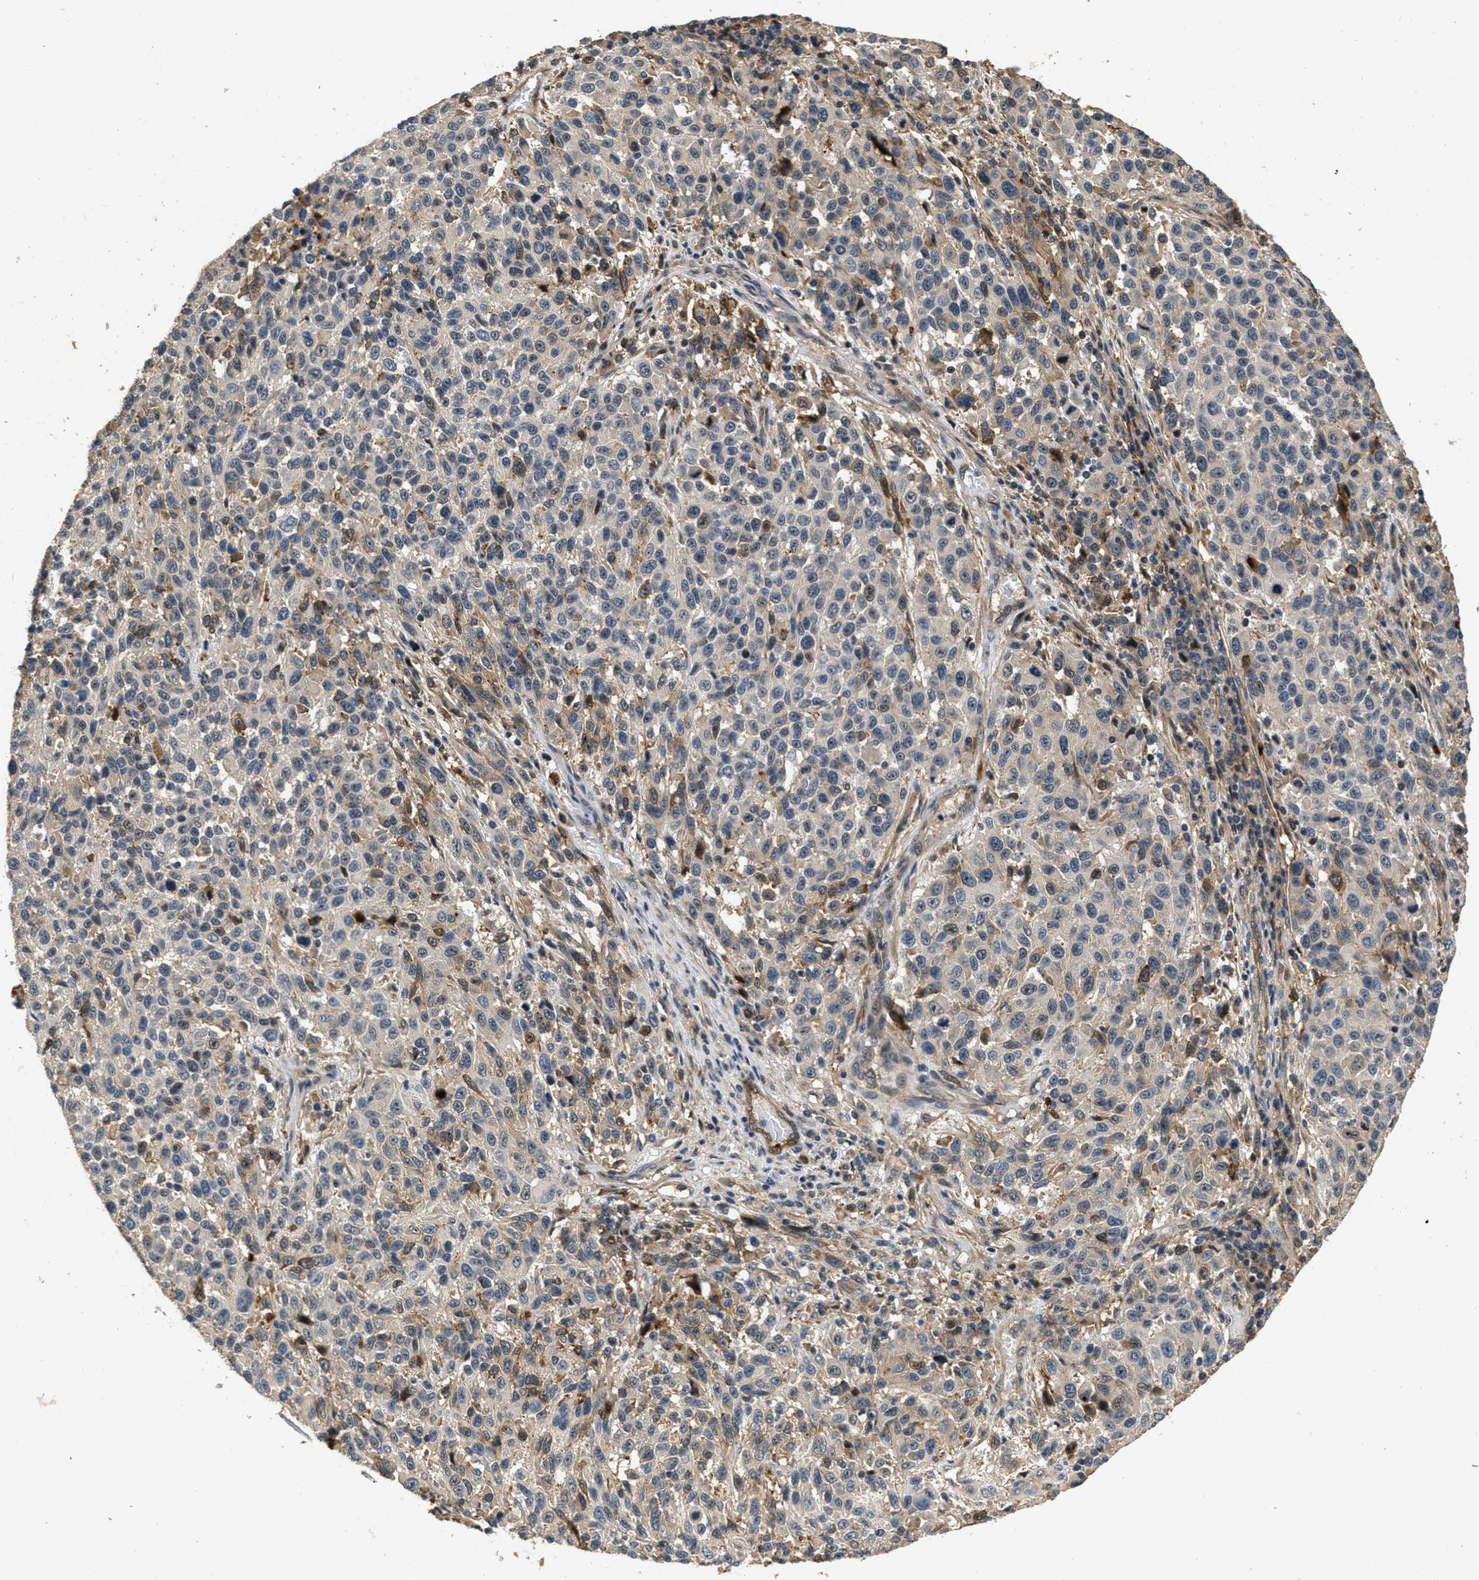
{"staining": {"intensity": "weak", "quantity": "<25%", "location": "cytoplasmic/membranous"}, "tissue": "melanoma", "cell_type": "Tumor cells", "image_type": "cancer", "snomed": [{"axis": "morphology", "description": "Malignant melanoma, Metastatic site"}, {"axis": "topography", "description": "Lymph node"}], "caption": "Image shows no protein expression in tumor cells of malignant melanoma (metastatic site) tissue.", "gene": "OSMR", "patient": {"sex": "male", "age": 61}}